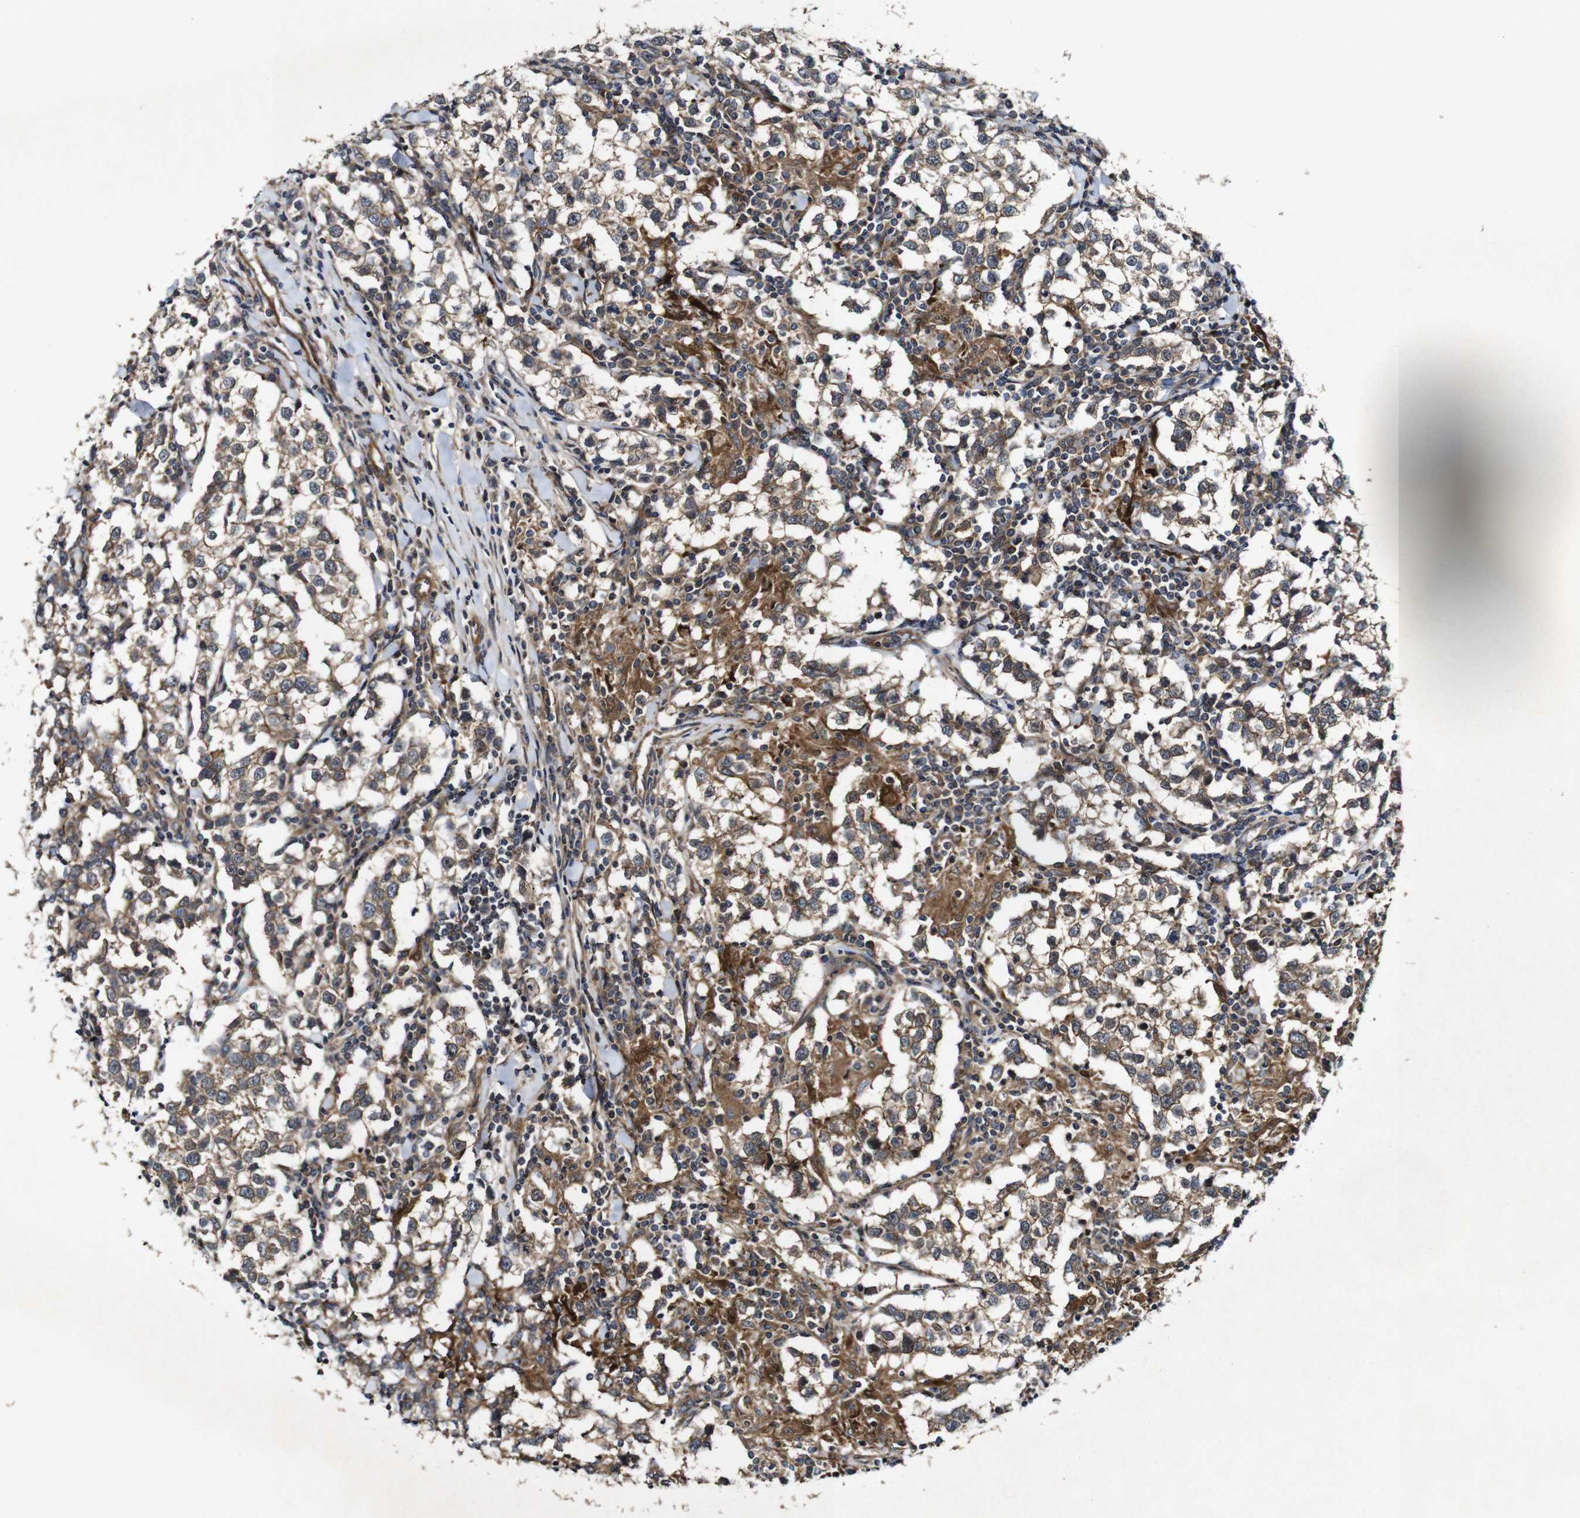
{"staining": {"intensity": "moderate", "quantity": "25%-75%", "location": "cytoplasmic/membranous"}, "tissue": "testis cancer", "cell_type": "Tumor cells", "image_type": "cancer", "snomed": [{"axis": "morphology", "description": "Seminoma, NOS"}, {"axis": "morphology", "description": "Carcinoma, Embryonal, NOS"}, {"axis": "topography", "description": "Testis"}], "caption": "High-magnification brightfield microscopy of testis seminoma stained with DAB (brown) and counterstained with hematoxylin (blue). tumor cells exhibit moderate cytoplasmic/membranous staining is seen in approximately25%-75% of cells. (DAB (3,3'-diaminobenzidine) IHC, brown staining for protein, blue staining for nuclei).", "gene": "GSDME", "patient": {"sex": "male", "age": 36}}